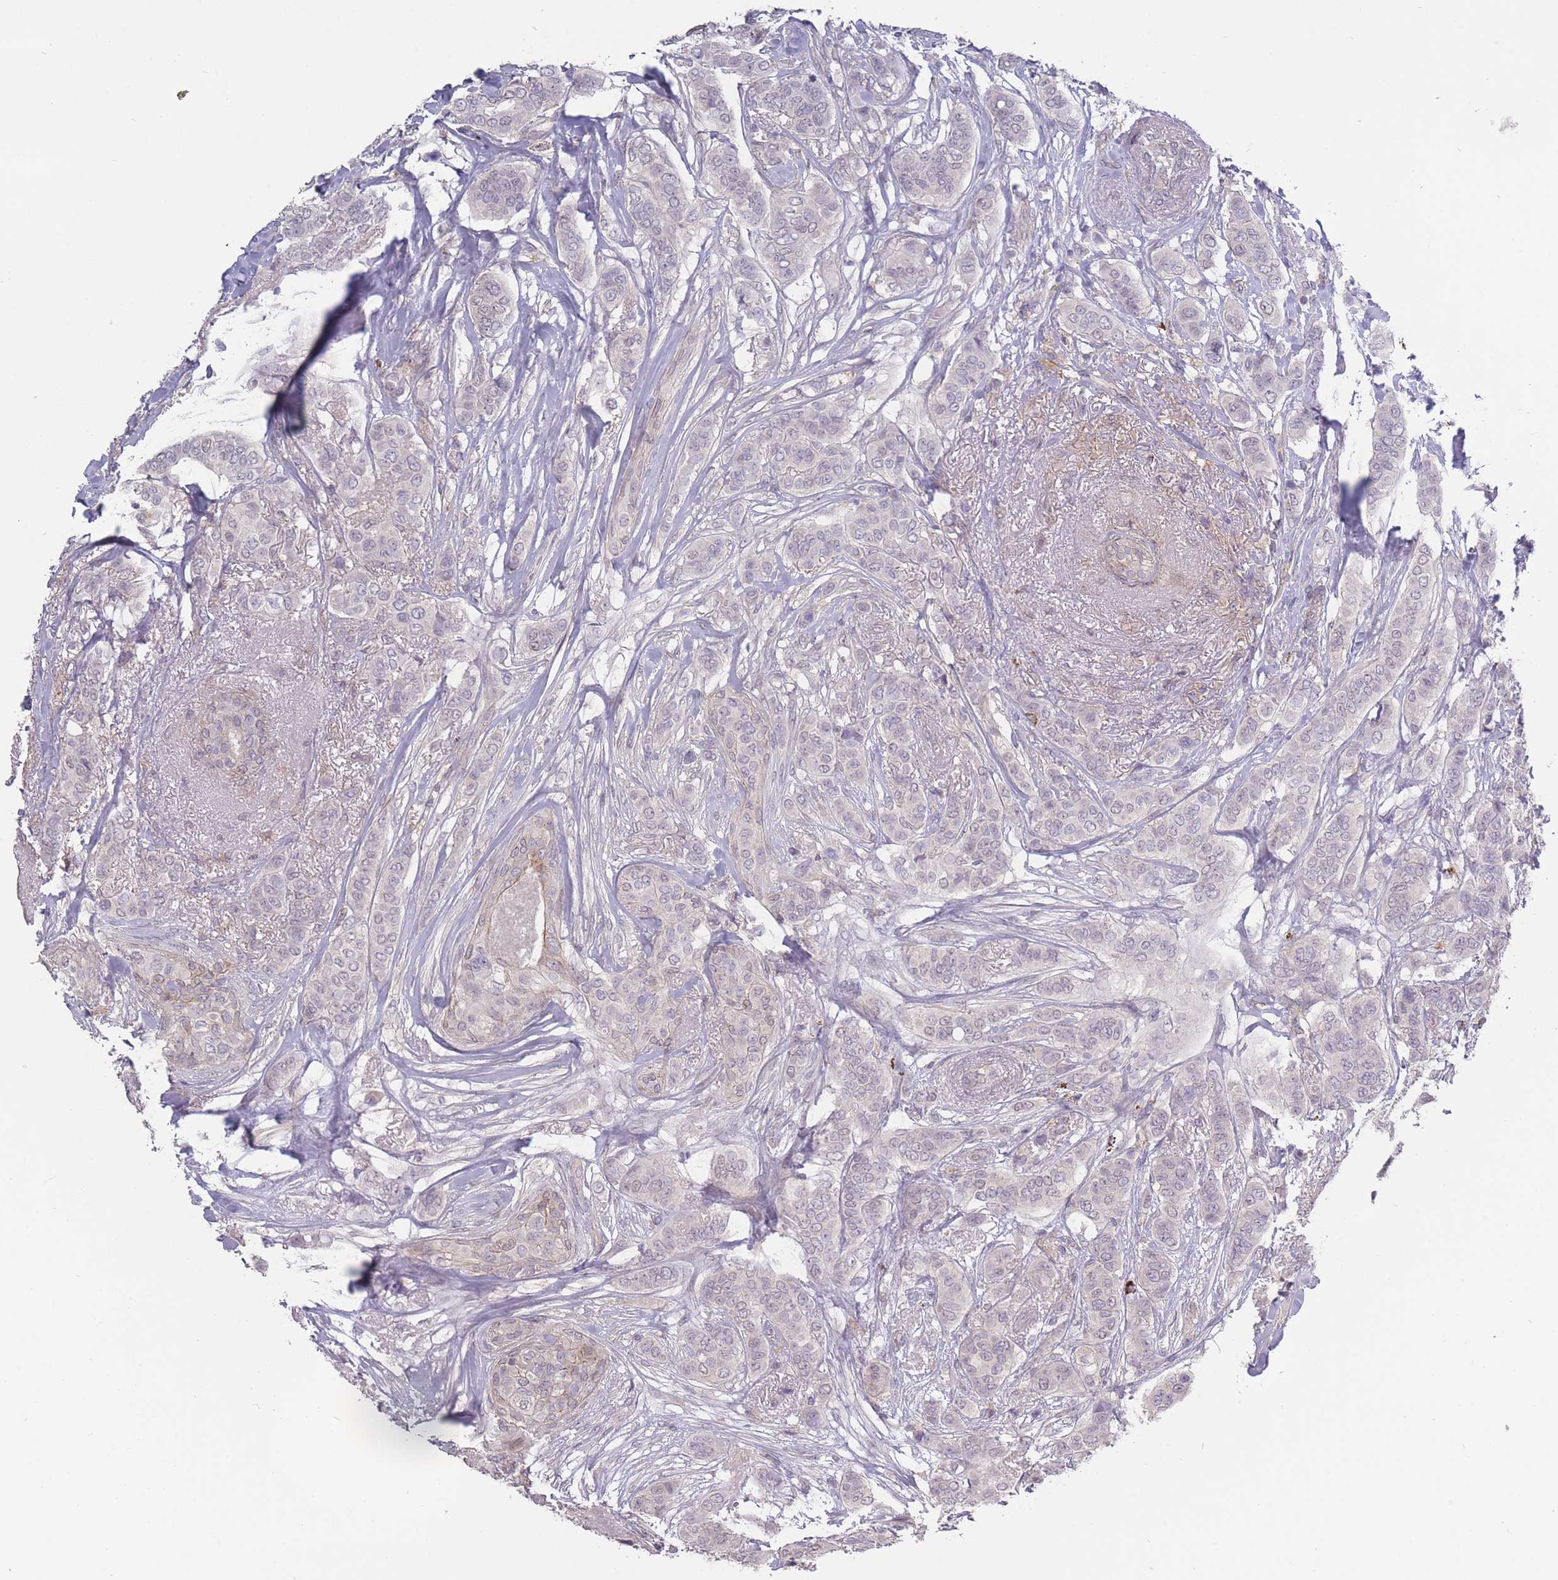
{"staining": {"intensity": "negative", "quantity": "none", "location": "none"}, "tissue": "breast cancer", "cell_type": "Tumor cells", "image_type": "cancer", "snomed": [{"axis": "morphology", "description": "Lobular carcinoma"}, {"axis": "topography", "description": "Breast"}], "caption": "Tumor cells are negative for brown protein staining in breast cancer.", "gene": "TET3", "patient": {"sex": "female", "age": 51}}